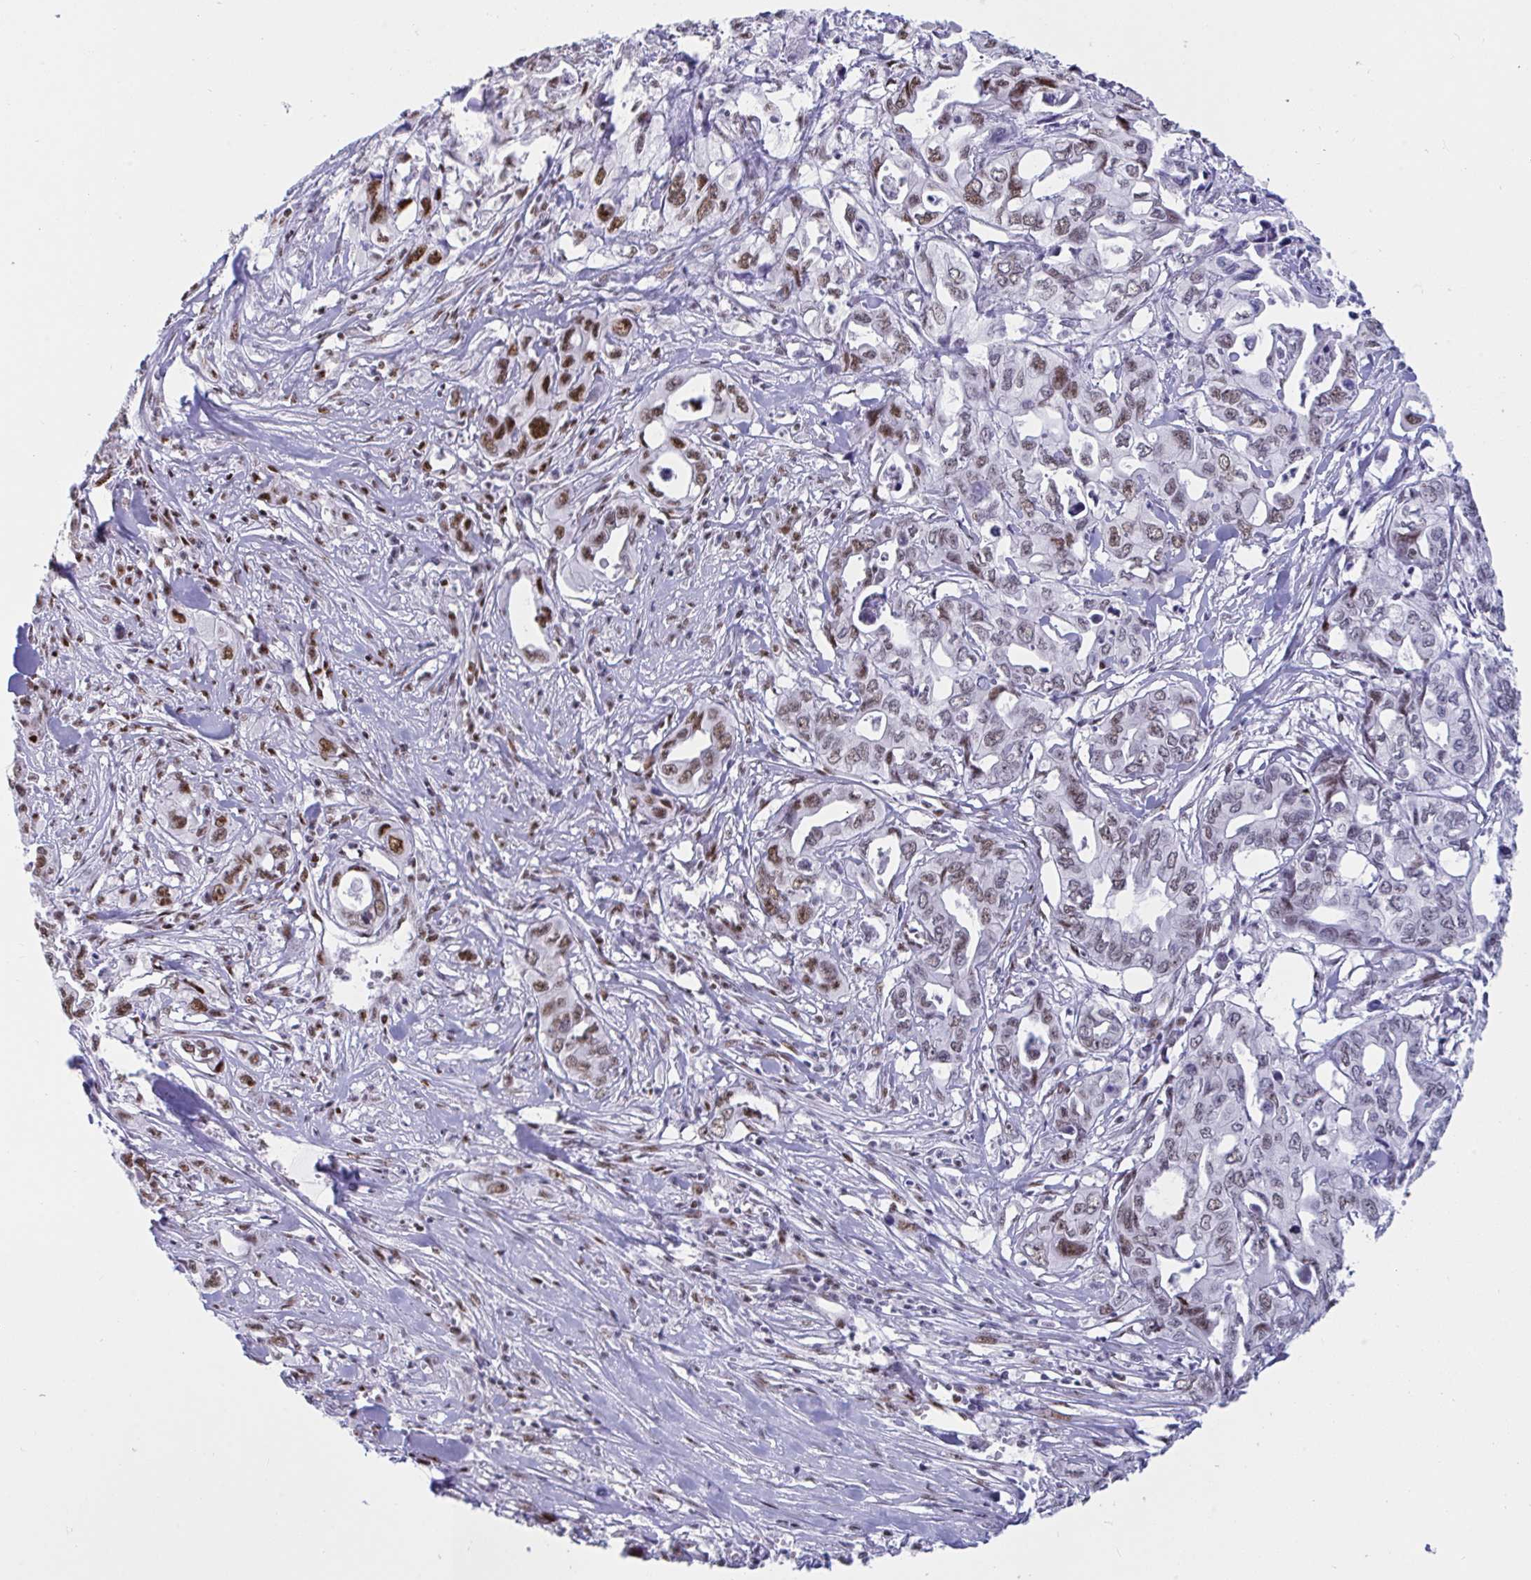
{"staining": {"intensity": "moderate", "quantity": ">75%", "location": "nuclear"}, "tissue": "pancreatic cancer", "cell_type": "Tumor cells", "image_type": "cancer", "snomed": [{"axis": "morphology", "description": "Adenocarcinoma, NOS"}, {"axis": "topography", "description": "Pancreas"}], "caption": "Pancreatic cancer stained for a protein reveals moderate nuclear positivity in tumor cells.", "gene": "IKZF2", "patient": {"sex": "male", "age": 68}}